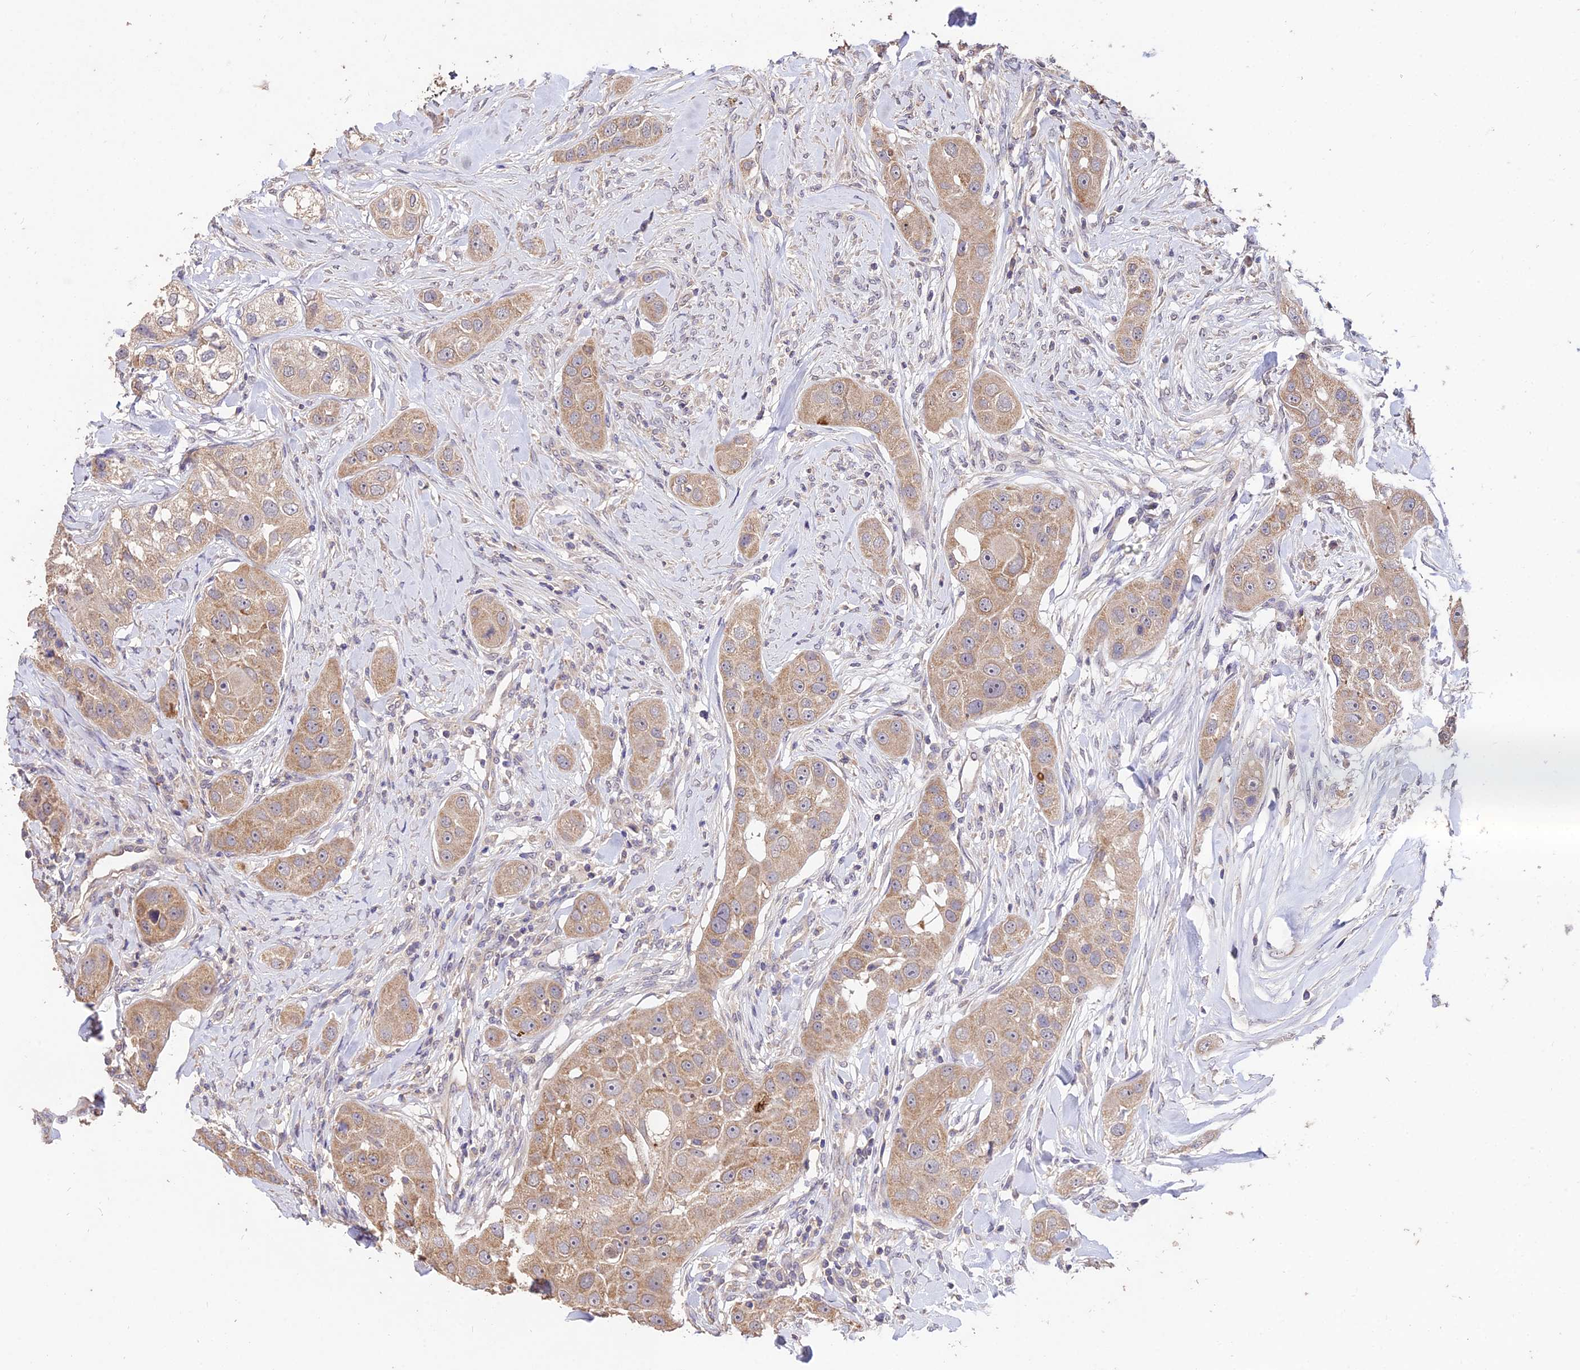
{"staining": {"intensity": "moderate", "quantity": ">75%", "location": "cytoplasmic/membranous"}, "tissue": "head and neck cancer", "cell_type": "Tumor cells", "image_type": "cancer", "snomed": [{"axis": "morphology", "description": "Normal tissue, NOS"}, {"axis": "morphology", "description": "Squamous cell carcinoma, NOS"}, {"axis": "topography", "description": "Skeletal muscle"}, {"axis": "topography", "description": "Head-Neck"}], "caption": "Approximately >75% of tumor cells in head and neck cancer (squamous cell carcinoma) reveal moderate cytoplasmic/membranous protein positivity as visualized by brown immunohistochemical staining.", "gene": "SDHD", "patient": {"sex": "male", "age": 51}}